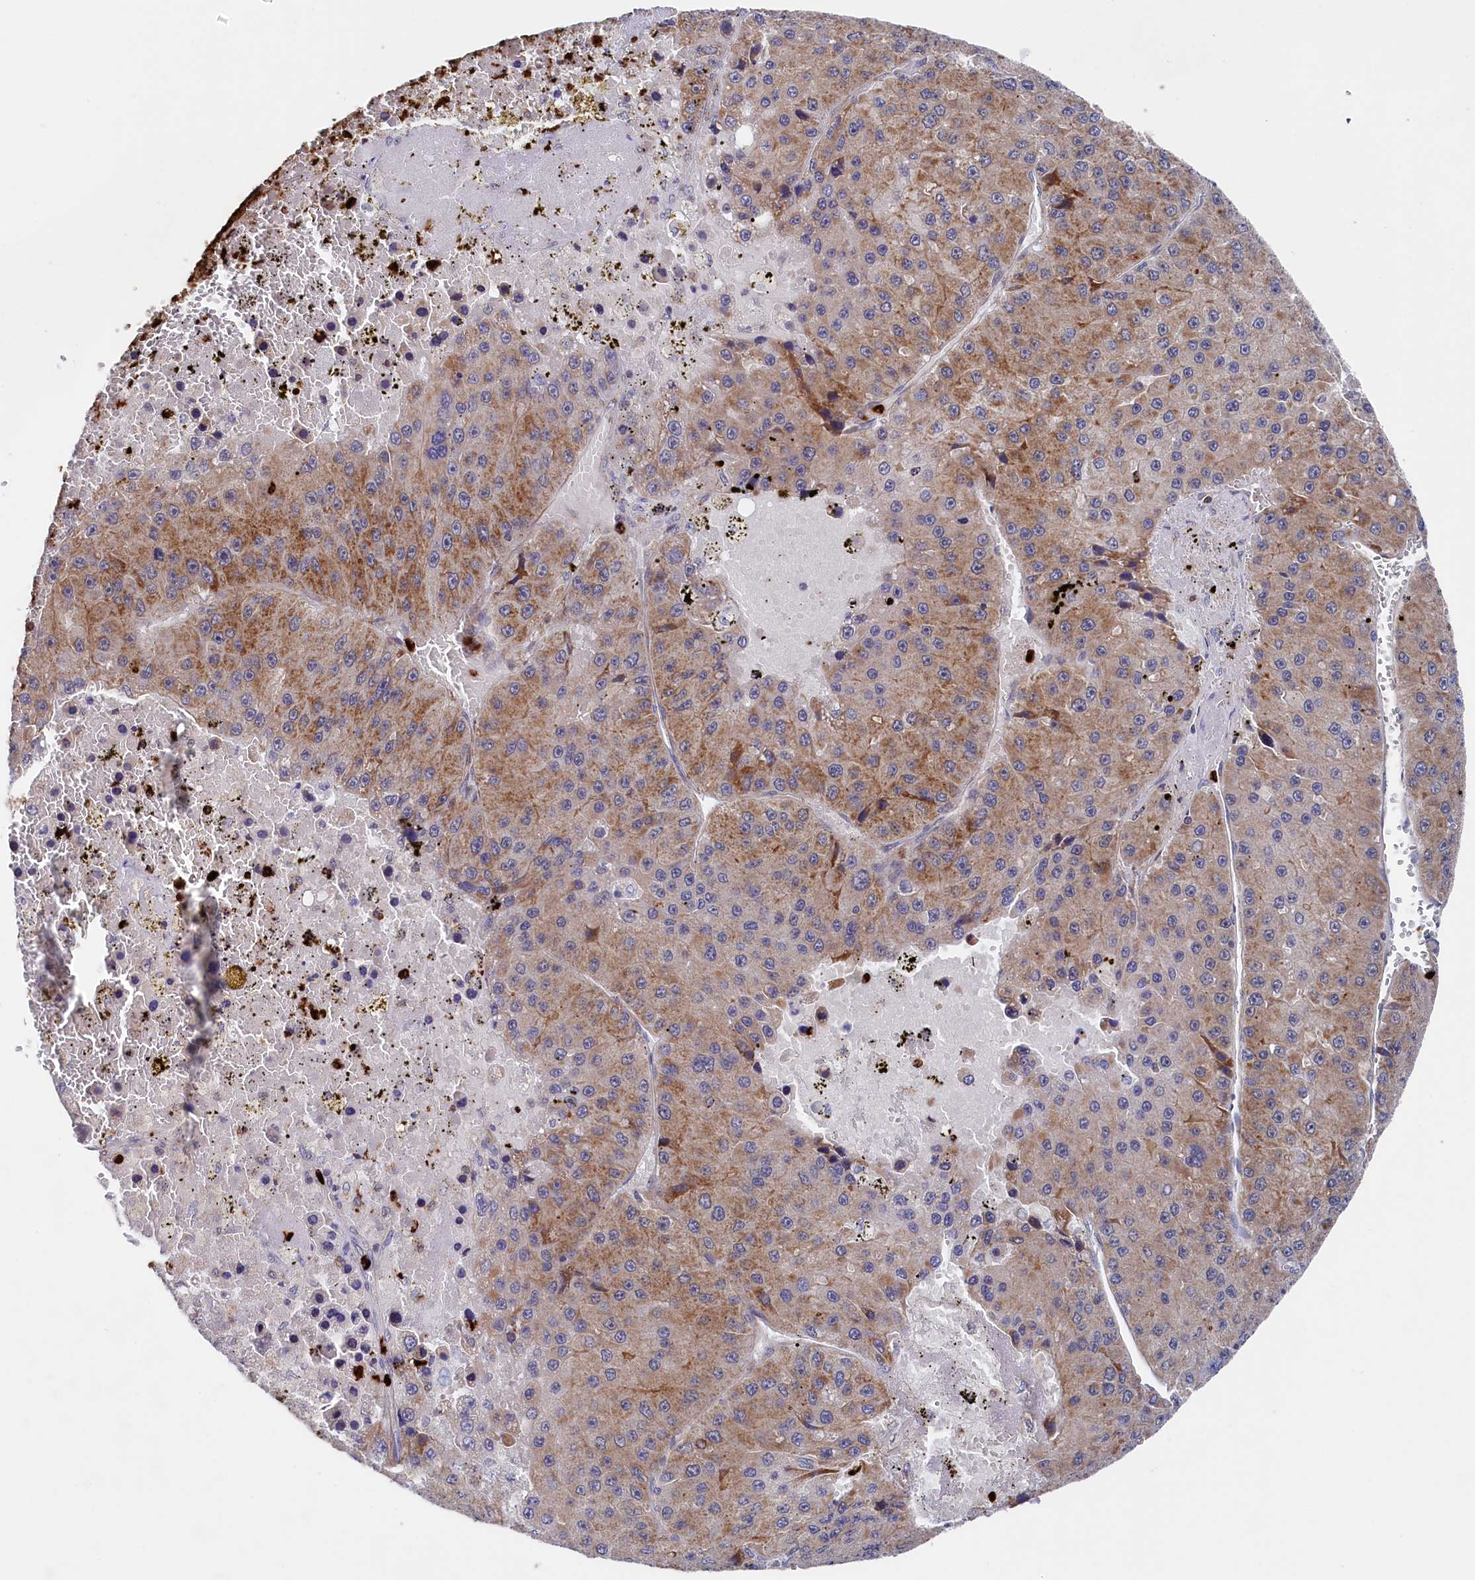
{"staining": {"intensity": "moderate", "quantity": ">75%", "location": "cytoplasmic/membranous"}, "tissue": "liver cancer", "cell_type": "Tumor cells", "image_type": "cancer", "snomed": [{"axis": "morphology", "description": "Carcinoma, Hepatocellular, NOS"}, {"axis": "topography", "description": "Liver"}], "caption": "Immunohistochemical staining of liver cancer (hepatocellular carcinoma) displays moderate cytoplasmic/membranous protein expression in approximately >75% of tumor cells.", "gene": "CHCHD1", "patient": {"sex": "female", "age": 73}}